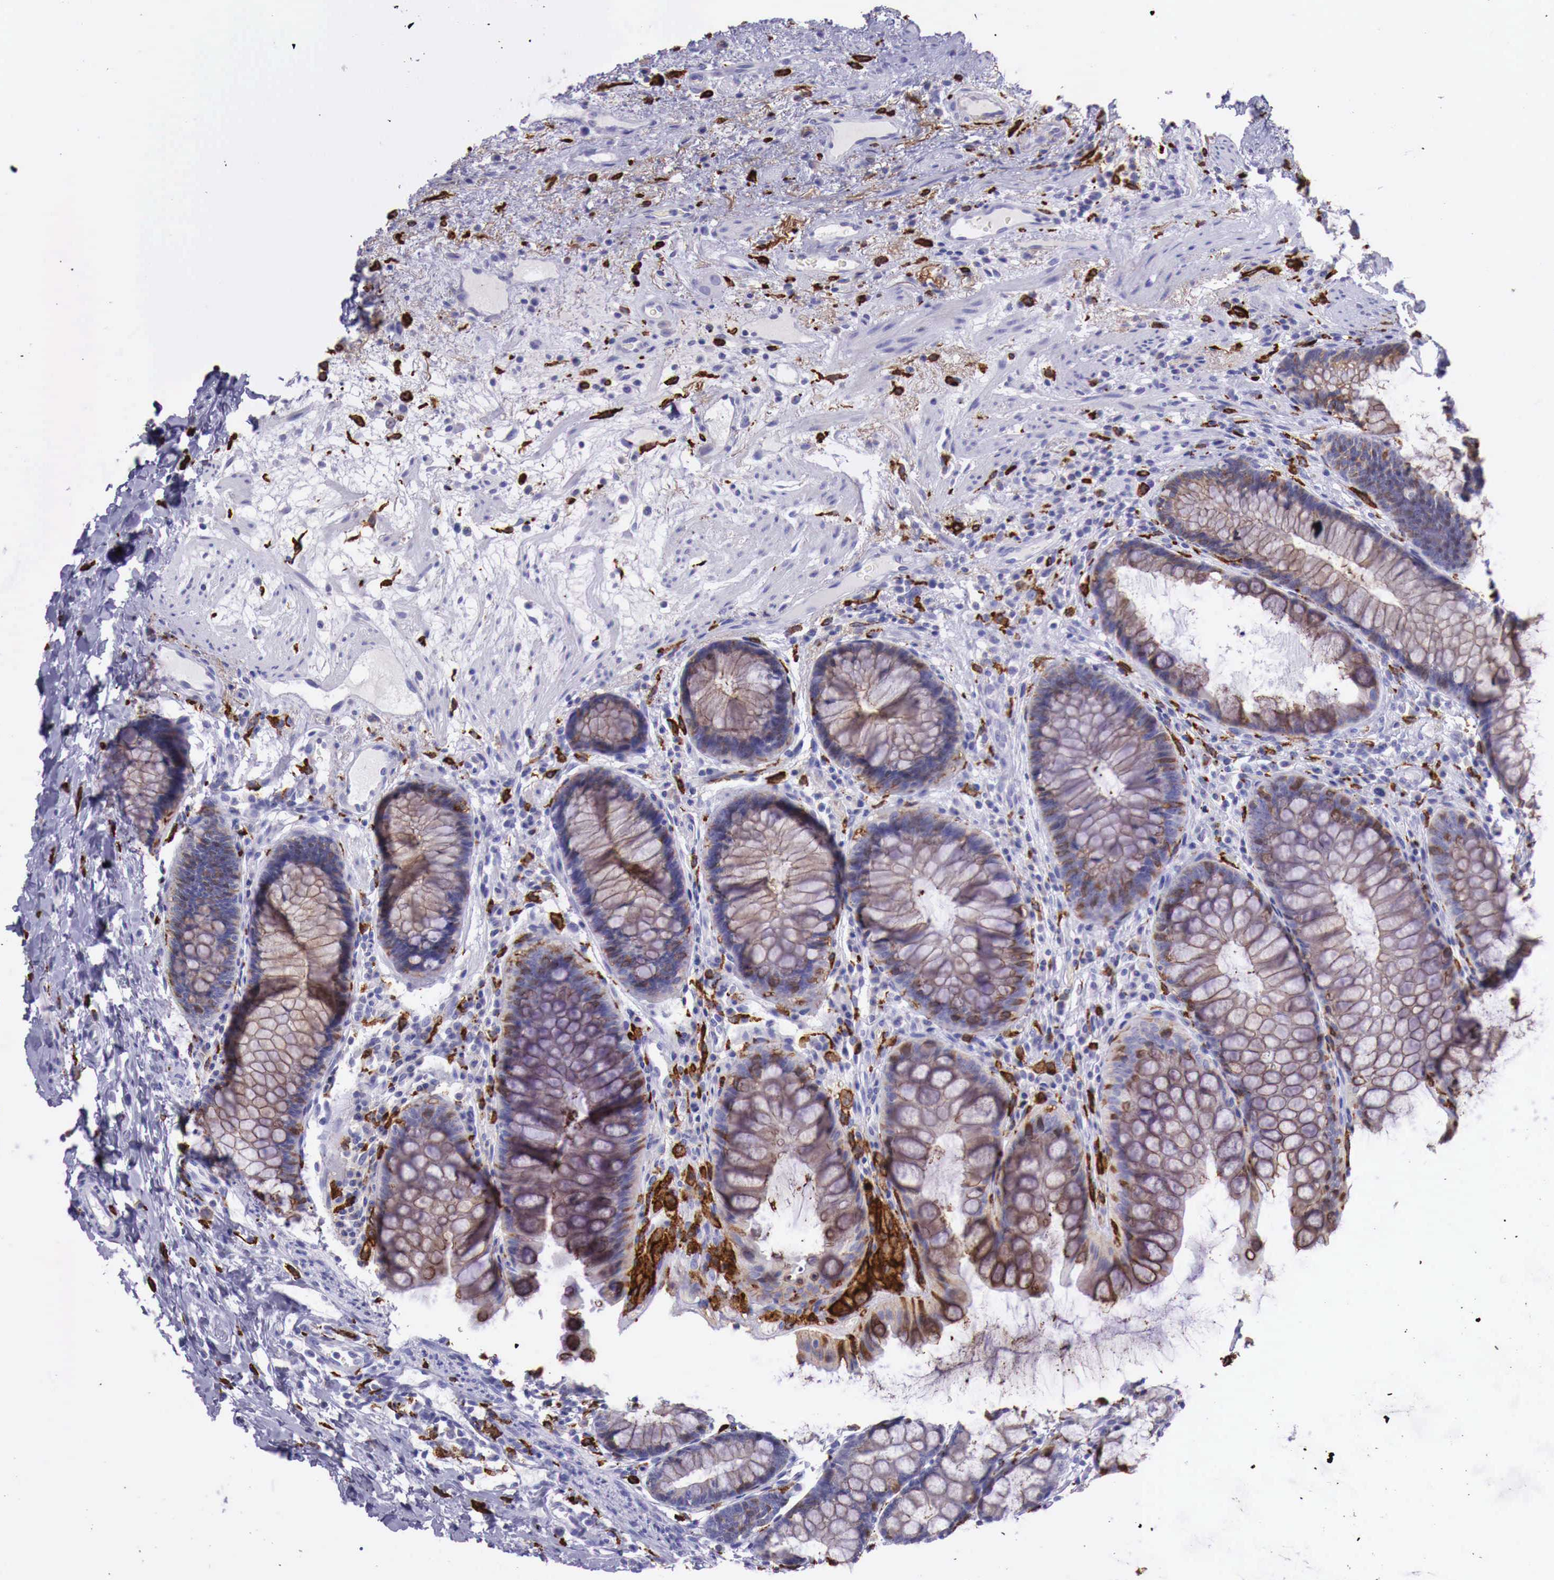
{"staining": {"intensity": "moderate", "quantity": "25%-75%", "location": "cytoplasmic/membranous"}, "tissue": "rectum", "cell_type": "Glandular cells", "image_type": "normal", "snomed": [{"axis": "morphology", "description": "Normal tissue, NOS"}, {"axis": "topography", "description": "Rectum"}], "caption": "Moderate cytoplasmic/membranous protein expression is present in about 25%-75% of glandular cells in rectum.", "gene": "MSR1", "patient": {"sex": "male", "age": 77}}